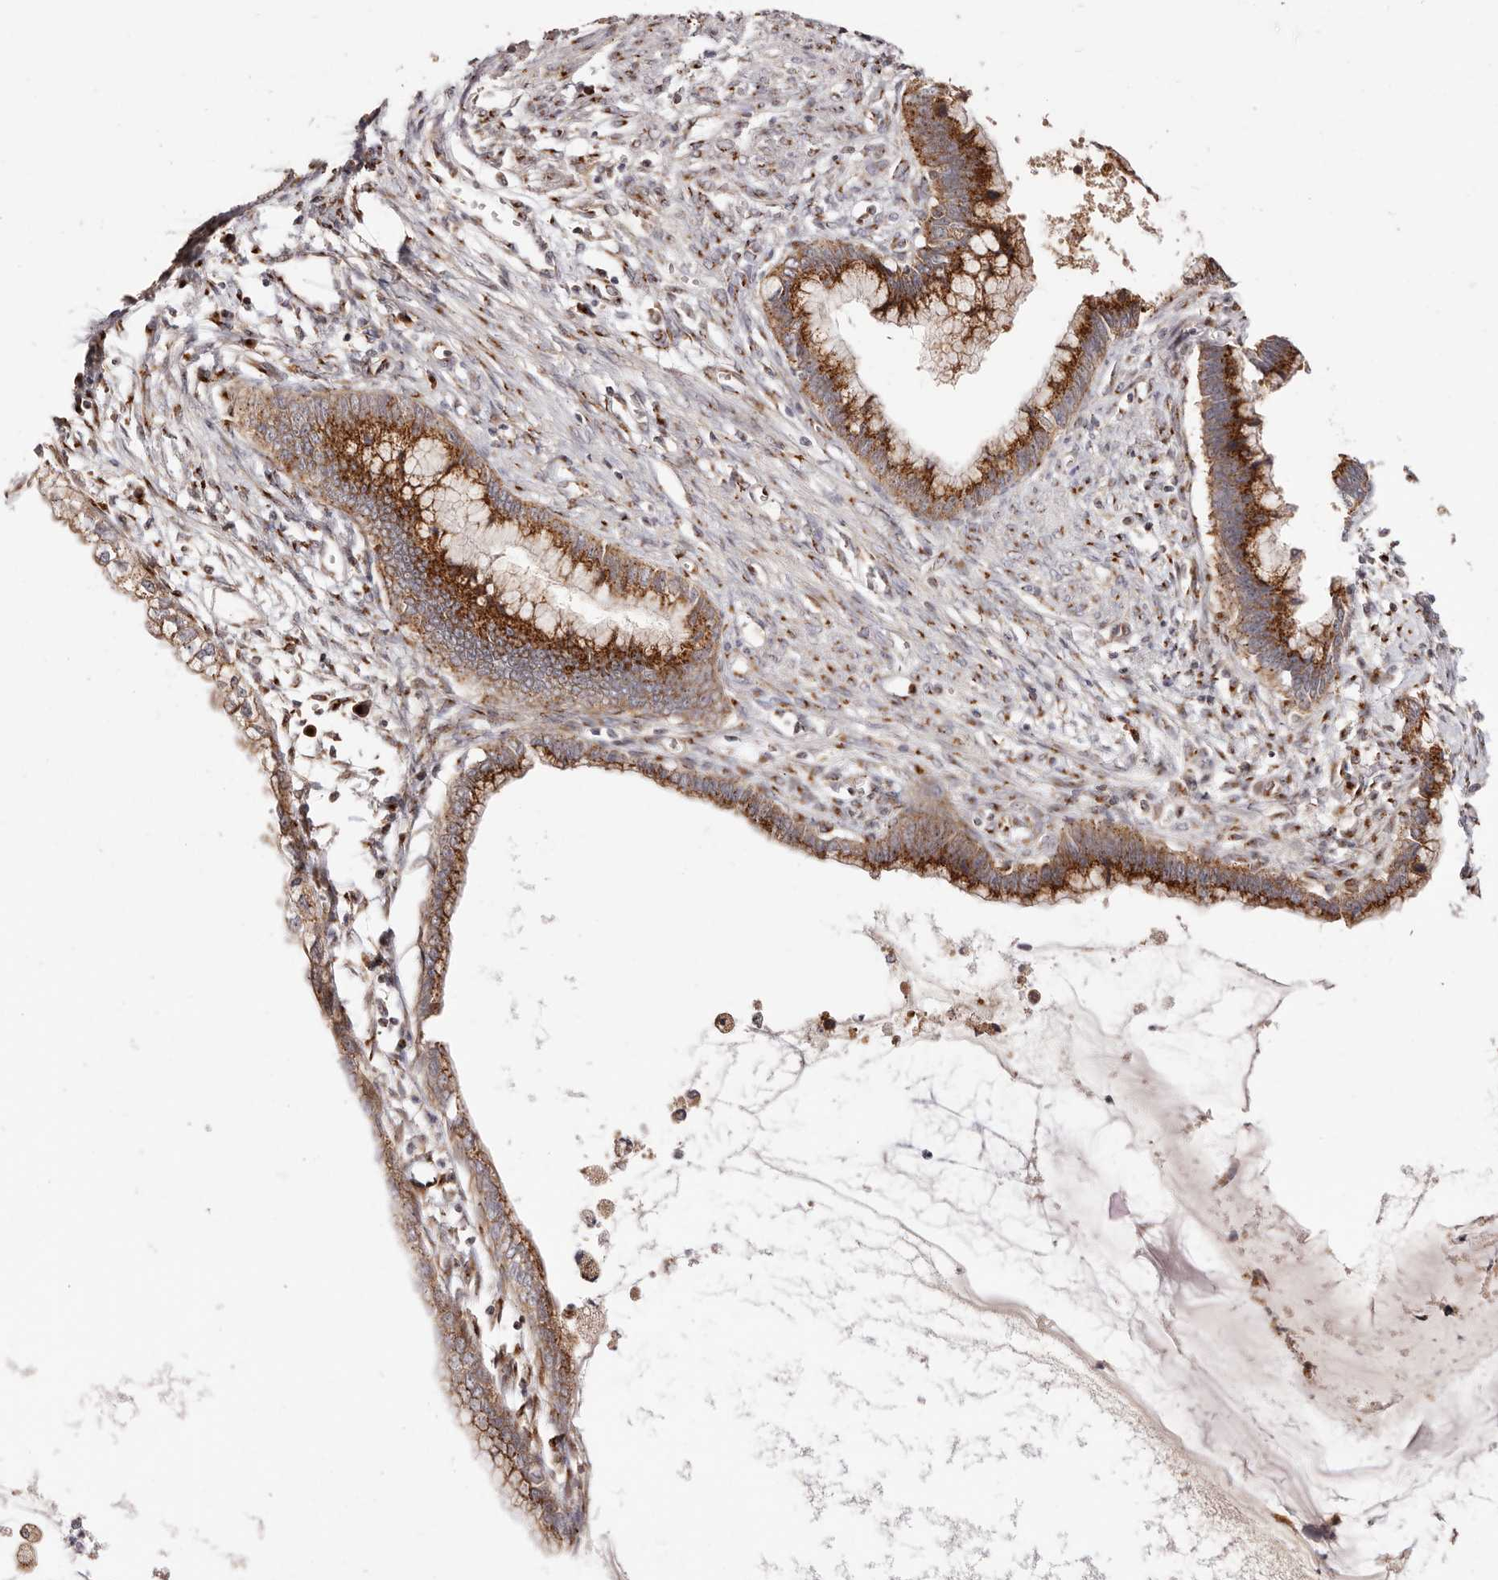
{"staining": {"intensity": "strong", "quantity": ">75%", "location": "cytoplasmic/membranous"}, "tissue": "cervical cancer", "cell_type": "Tumor cells", "image_type": "cancer", "snomed": [{"axis": "morphology", "description": "Adenocarcinoma, NOS"}, {"axis": "topography", "description": "Cervix"}], "caption": "Human cervical cancer stained for a protein (brown) reveals strong cytoplasmic/membranous positive expression in approximately >75% of tumor cells.", "gene": "MAPK6", "patient": {"sex": "female", "age": 44}}